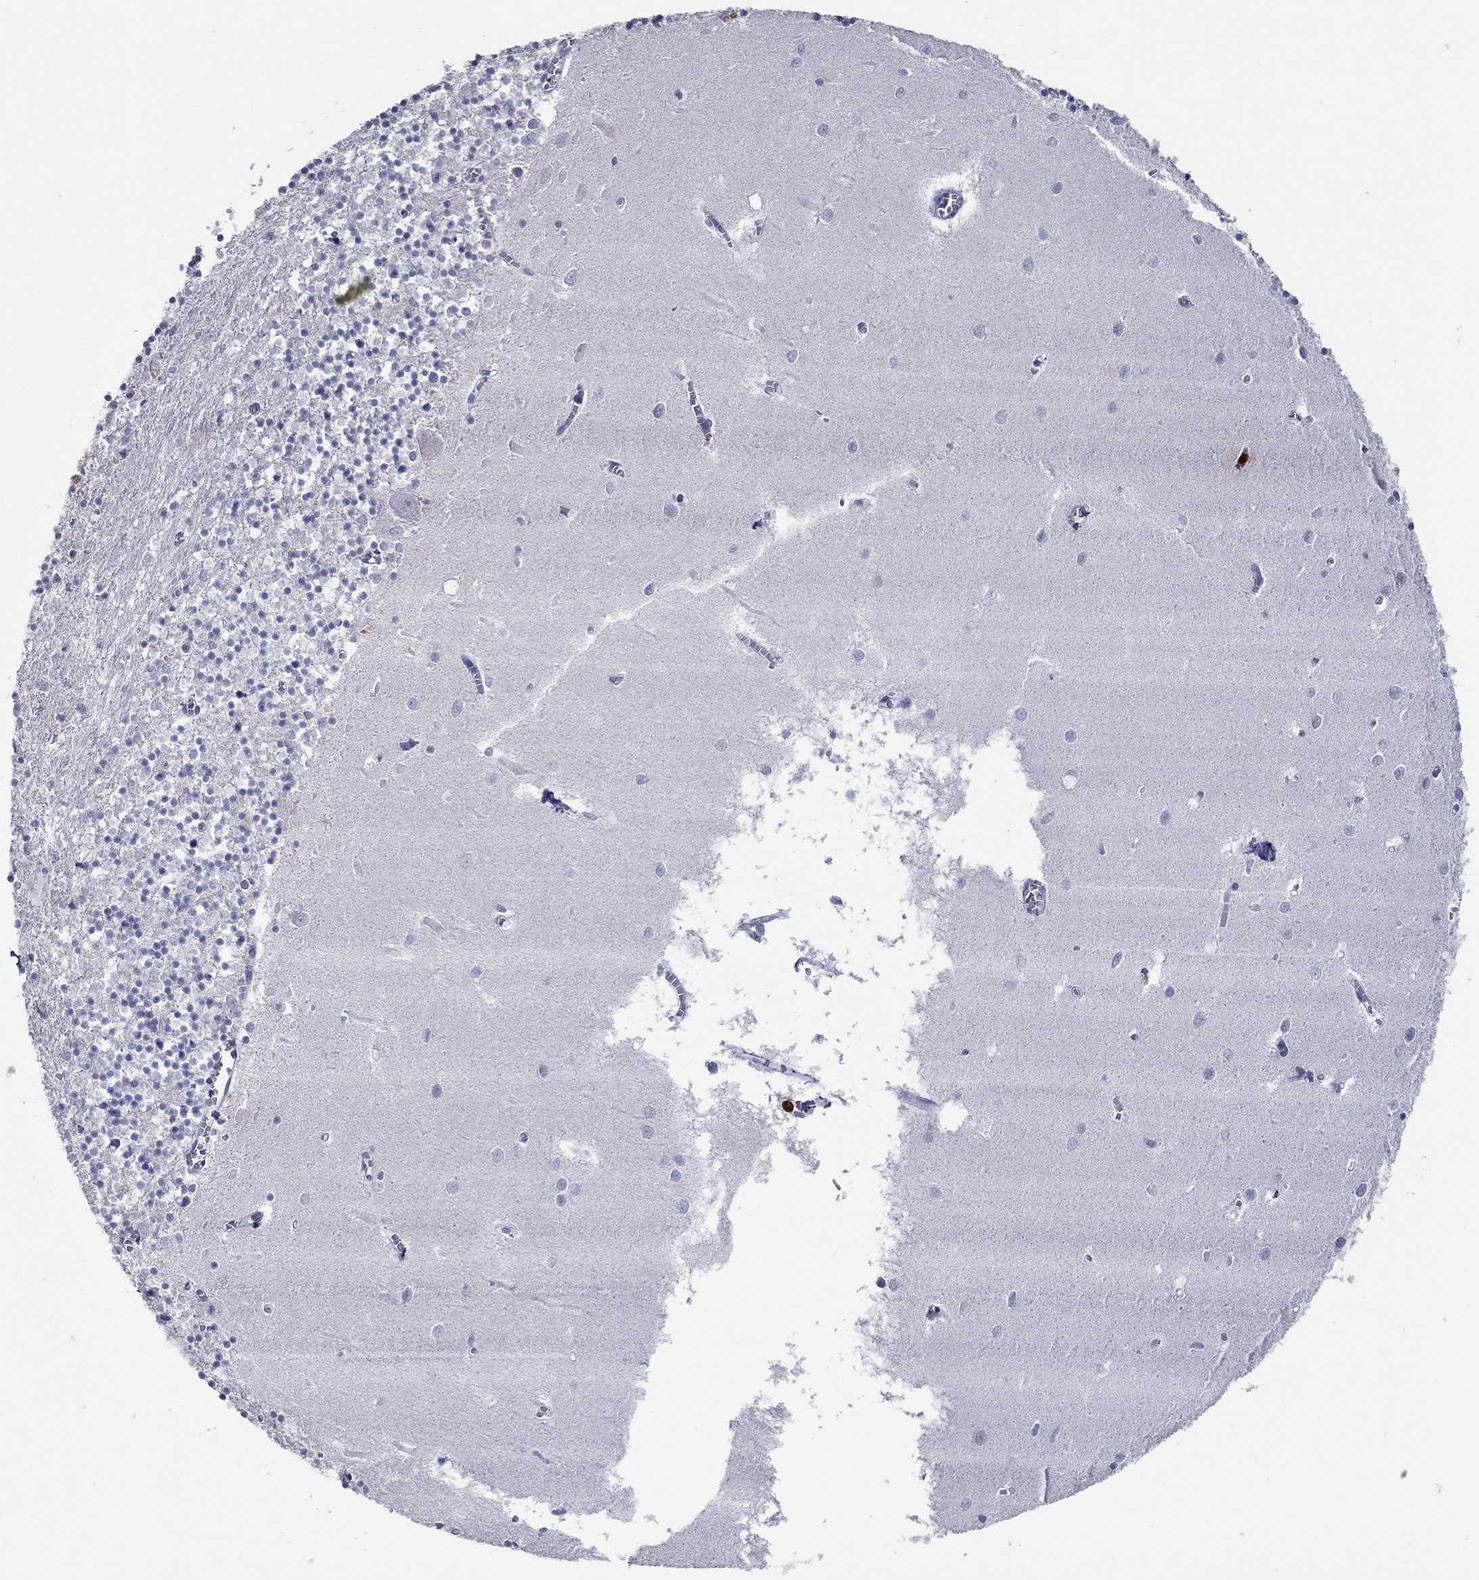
{"staining": {"intensity": "negative", "quantity": "none", "location": "none"}, "tissue": "cerebellum", "cell_type": "Cells in granular layer", "image_type": "normal", "snomed": [{"axis": "morphology", "description": "Normal tissue, NOS"}, {"axis": "topography", "description": "Cerebellum"}], "caption": "Immunohistochemistry image of unremarkable cerebellum: cerebellum stained with DAB displays no significant protein expression in cells in granular layer.", "gene": "CCL5", "patient": {"sex": "female", "age": 64}}